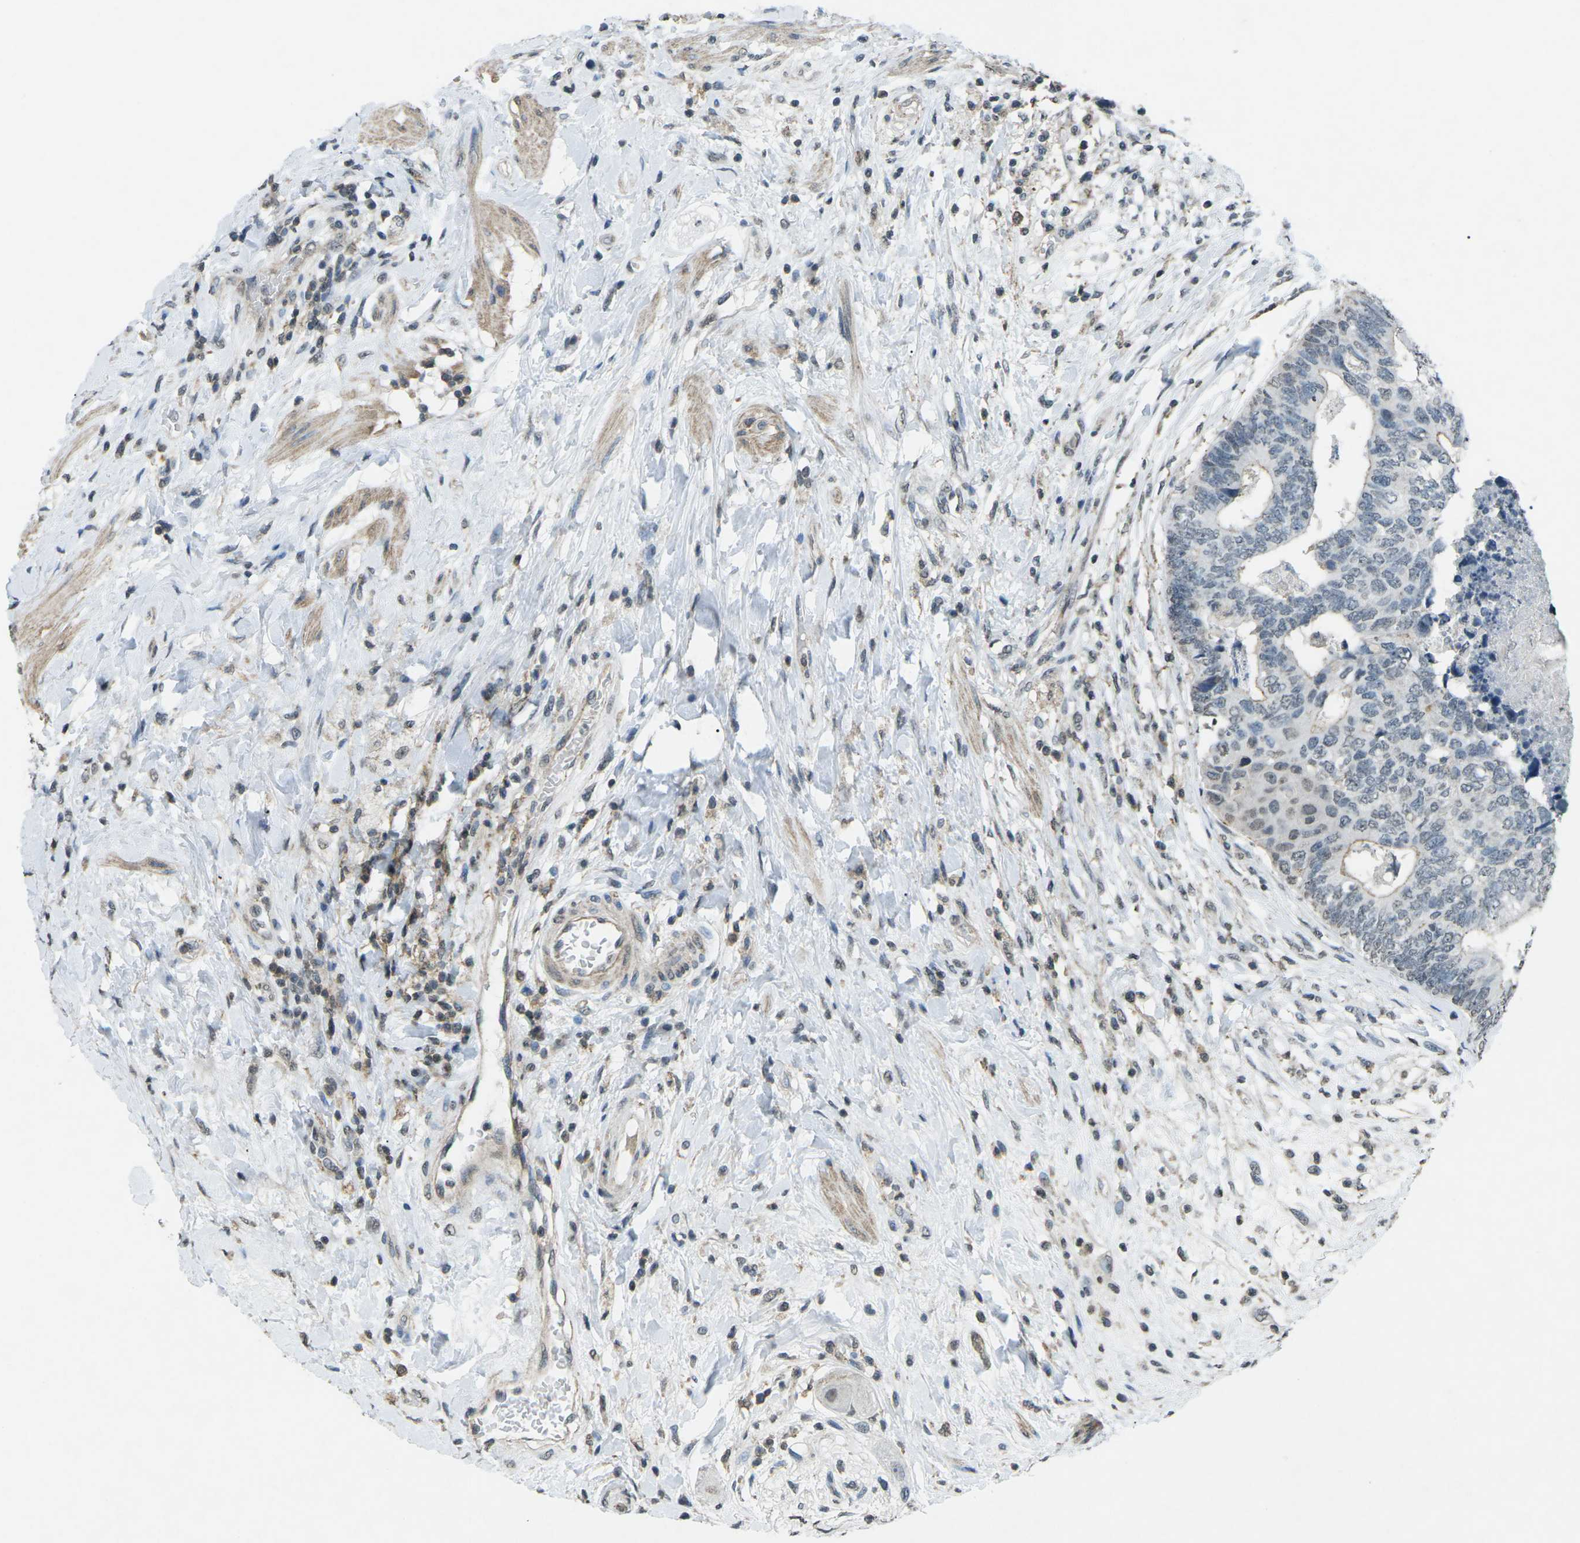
{"staining": {"intensity": "negative", "quantity": "none", "location": "none"}, "tissue": "colorectal cancer", "cell_type": "Tumor cells", "image_type": "cancer", "snomed": [{"axis": "morphology", "description": "Adenocarcinoma, NOS"}, {"axis": "topography", "description": "Rectum"}], "caption": "Human adenocarcinoma (colorectal) stained for a protein using IHC displays no staining in tumor cells.", "gene": "TFR2", "patient": {"sex": "male", "age": 51}}